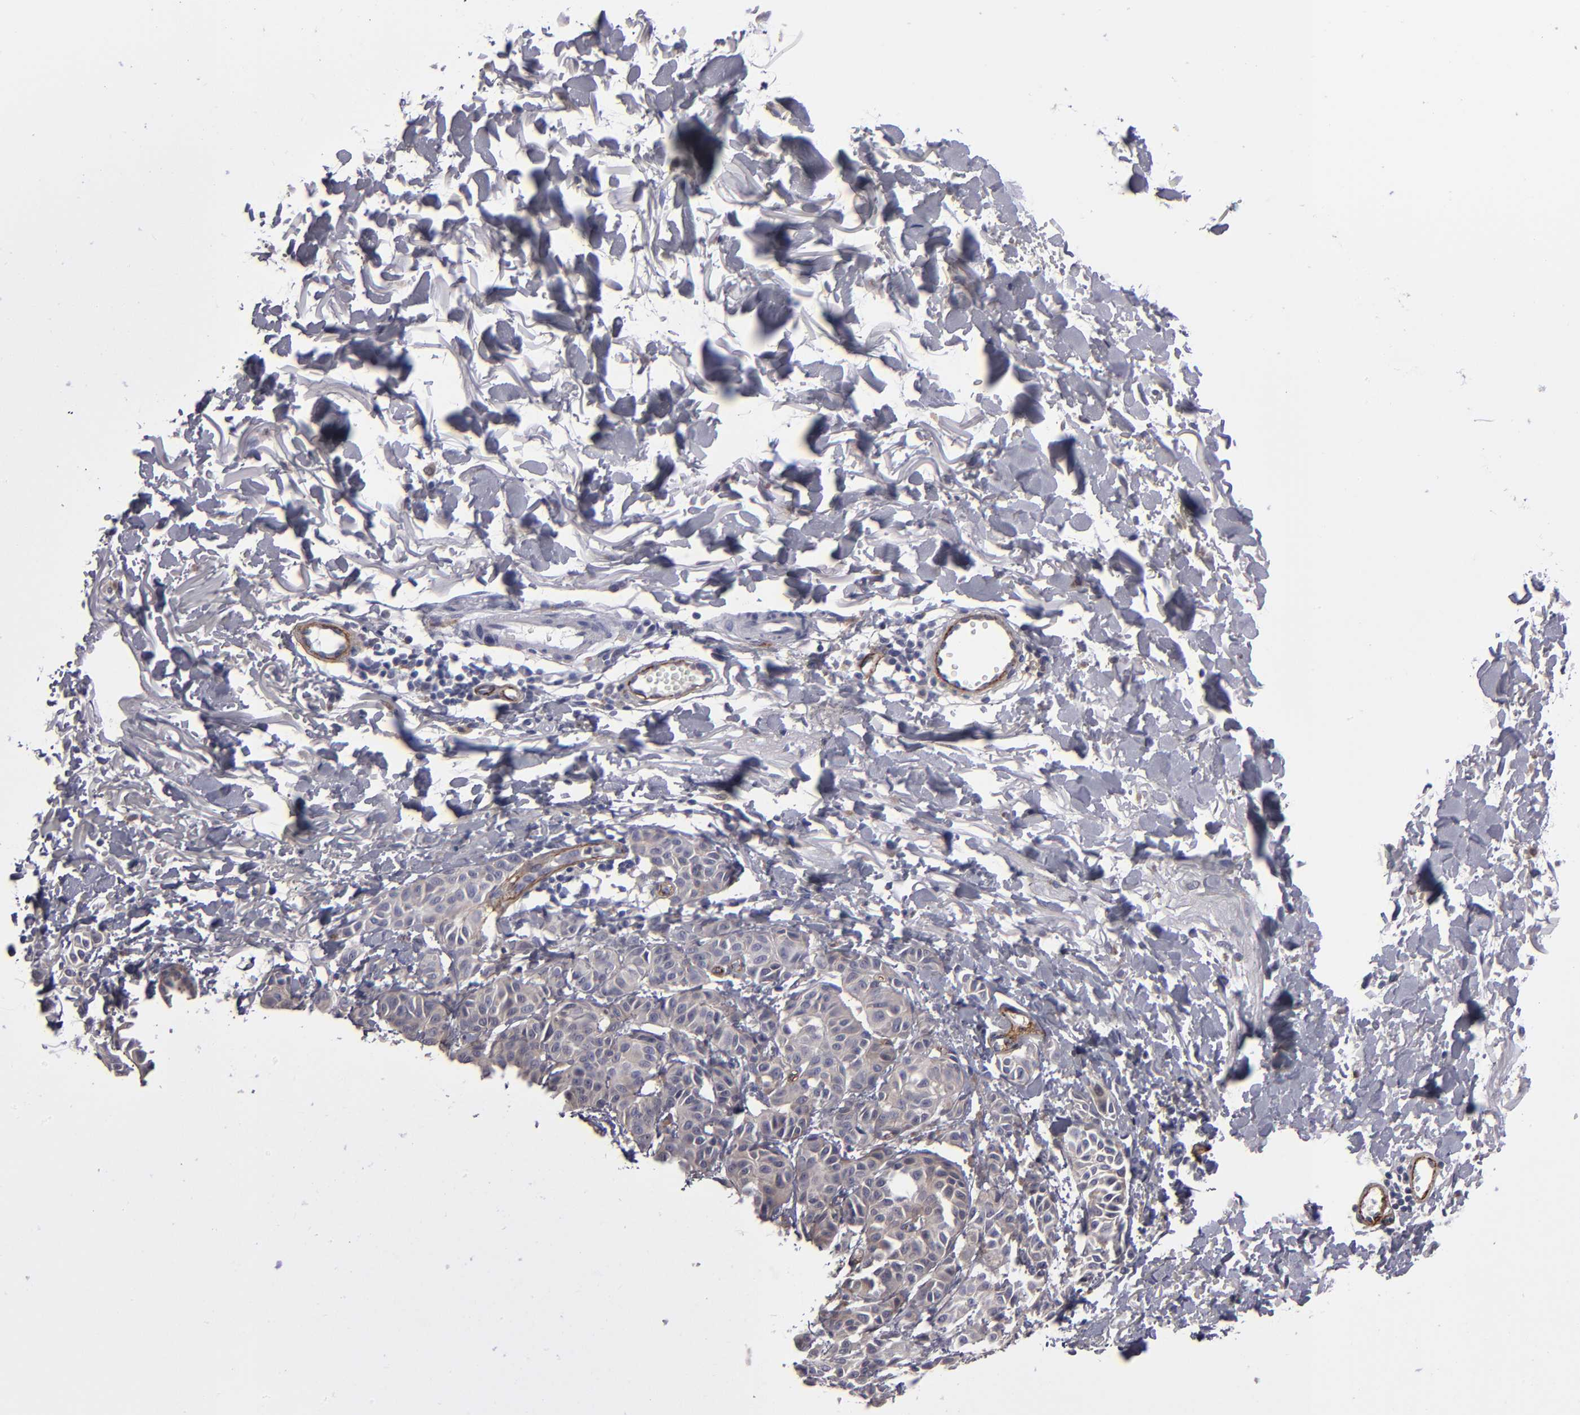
{"staining": {"intensity": "moderate", "quantity": "25%-75%", "location": "cytoplasmic/membranous"}, "tissue": "melanoma", "cell_type": "Tumor cells", "image_type": "cancer", "snomed": [{"axis": "morphology", "description": "Malignant melanoma, NOS"}, {"axis": "topography", "description": "Skin"}], "caption": "Immunohistochemistry (IHC) staining of melanoma, which demonstrates medium levels of moderate cytoplasmic/membranous positivity in about 25%-75% of tumor cells indicating moderate cytoplasmic/membranous protein expression. The staining was performed using DAB (3,3'-diaminobenzidine) (brown) for protein detection and nuclei were counterstained in hematoxylin (blue).", "gene": "ZNF175", "patient": {"sex": "male", "age": 76}}